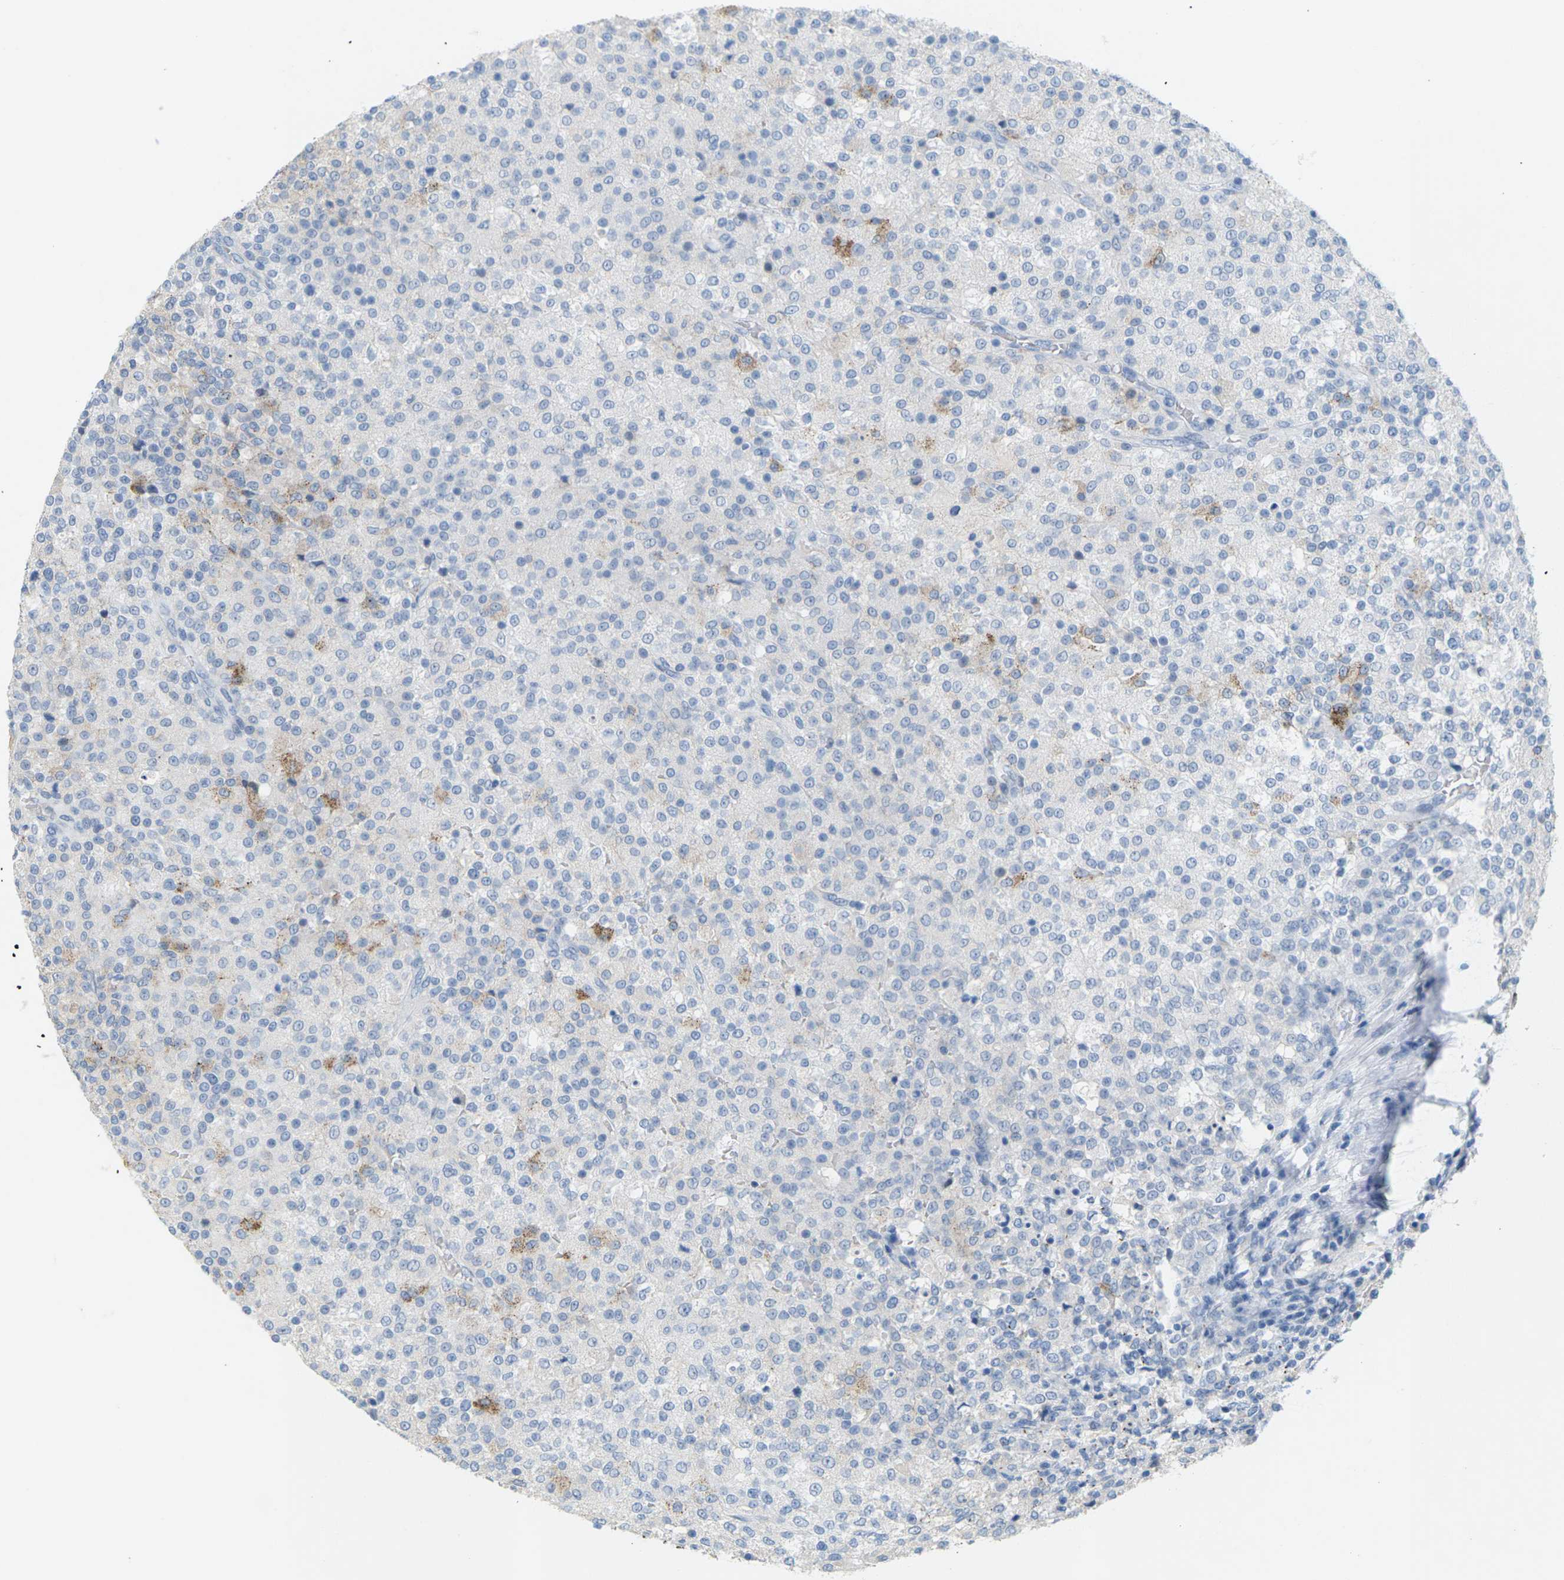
{"staining": {"intensity": "negative", "quantity": "none", "location": "none"}, "tissue": "testis cancer", "cell_type": "Tumor cells", "image_type": "cancer", "snomed": [{"axis": "morphology", "description": "Seminoma, NOS"}, {"axis": "topography", "description": "Testis"}], "caption": "DAB immunohistochemical staining of human seminoma (testis) shows no significant expression in tumor cells.", "gene": "CLDN3", "patient": {"sex": "male", "age": 59}}